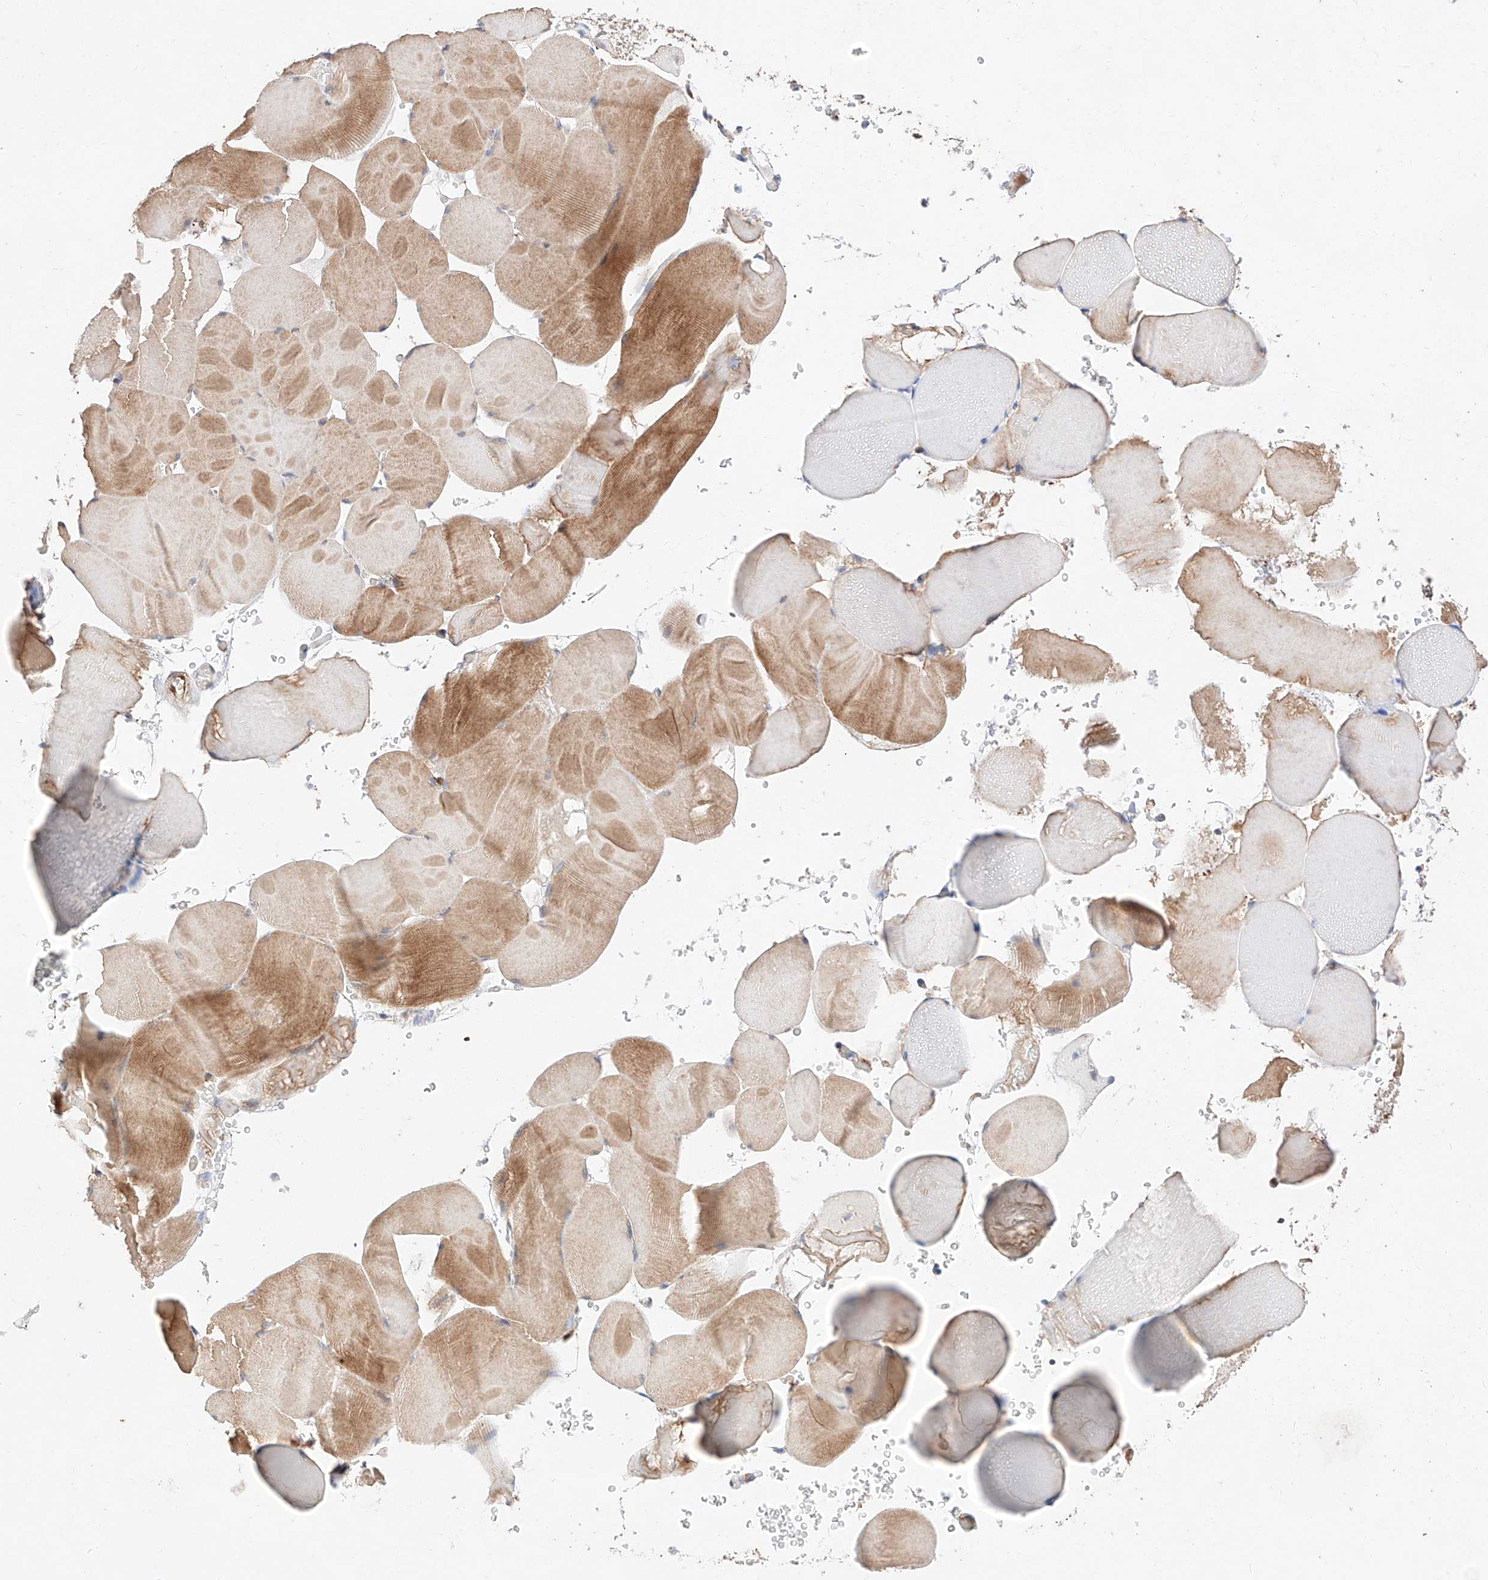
{"staining": {"intensity": "moderate", "quantity": "25%-75%", "location": "cytoplasmic/membranous"}, "tissue": "skeletal muscle", "cell_type": "Myocytes", "image_type": "normal", "snomed": [{"axis": "morphology", "description": "Normal tissue, NOS"}, {"axis": "topography", "description": "Skeletal muscle"}], "caption": "DAB (3,3'-diaminobenzidine) immunohistochemical staining of benign skeletal muscle displays moderate cytoplasmic/membranous protein expression in approximately 25%-75% of myocytes. Immunohistochemistry stains the protein of interest in brown and the nuclei are stained blue.", "gene": "ATP9B", "patient": {"sex": "male", "age": 62}}